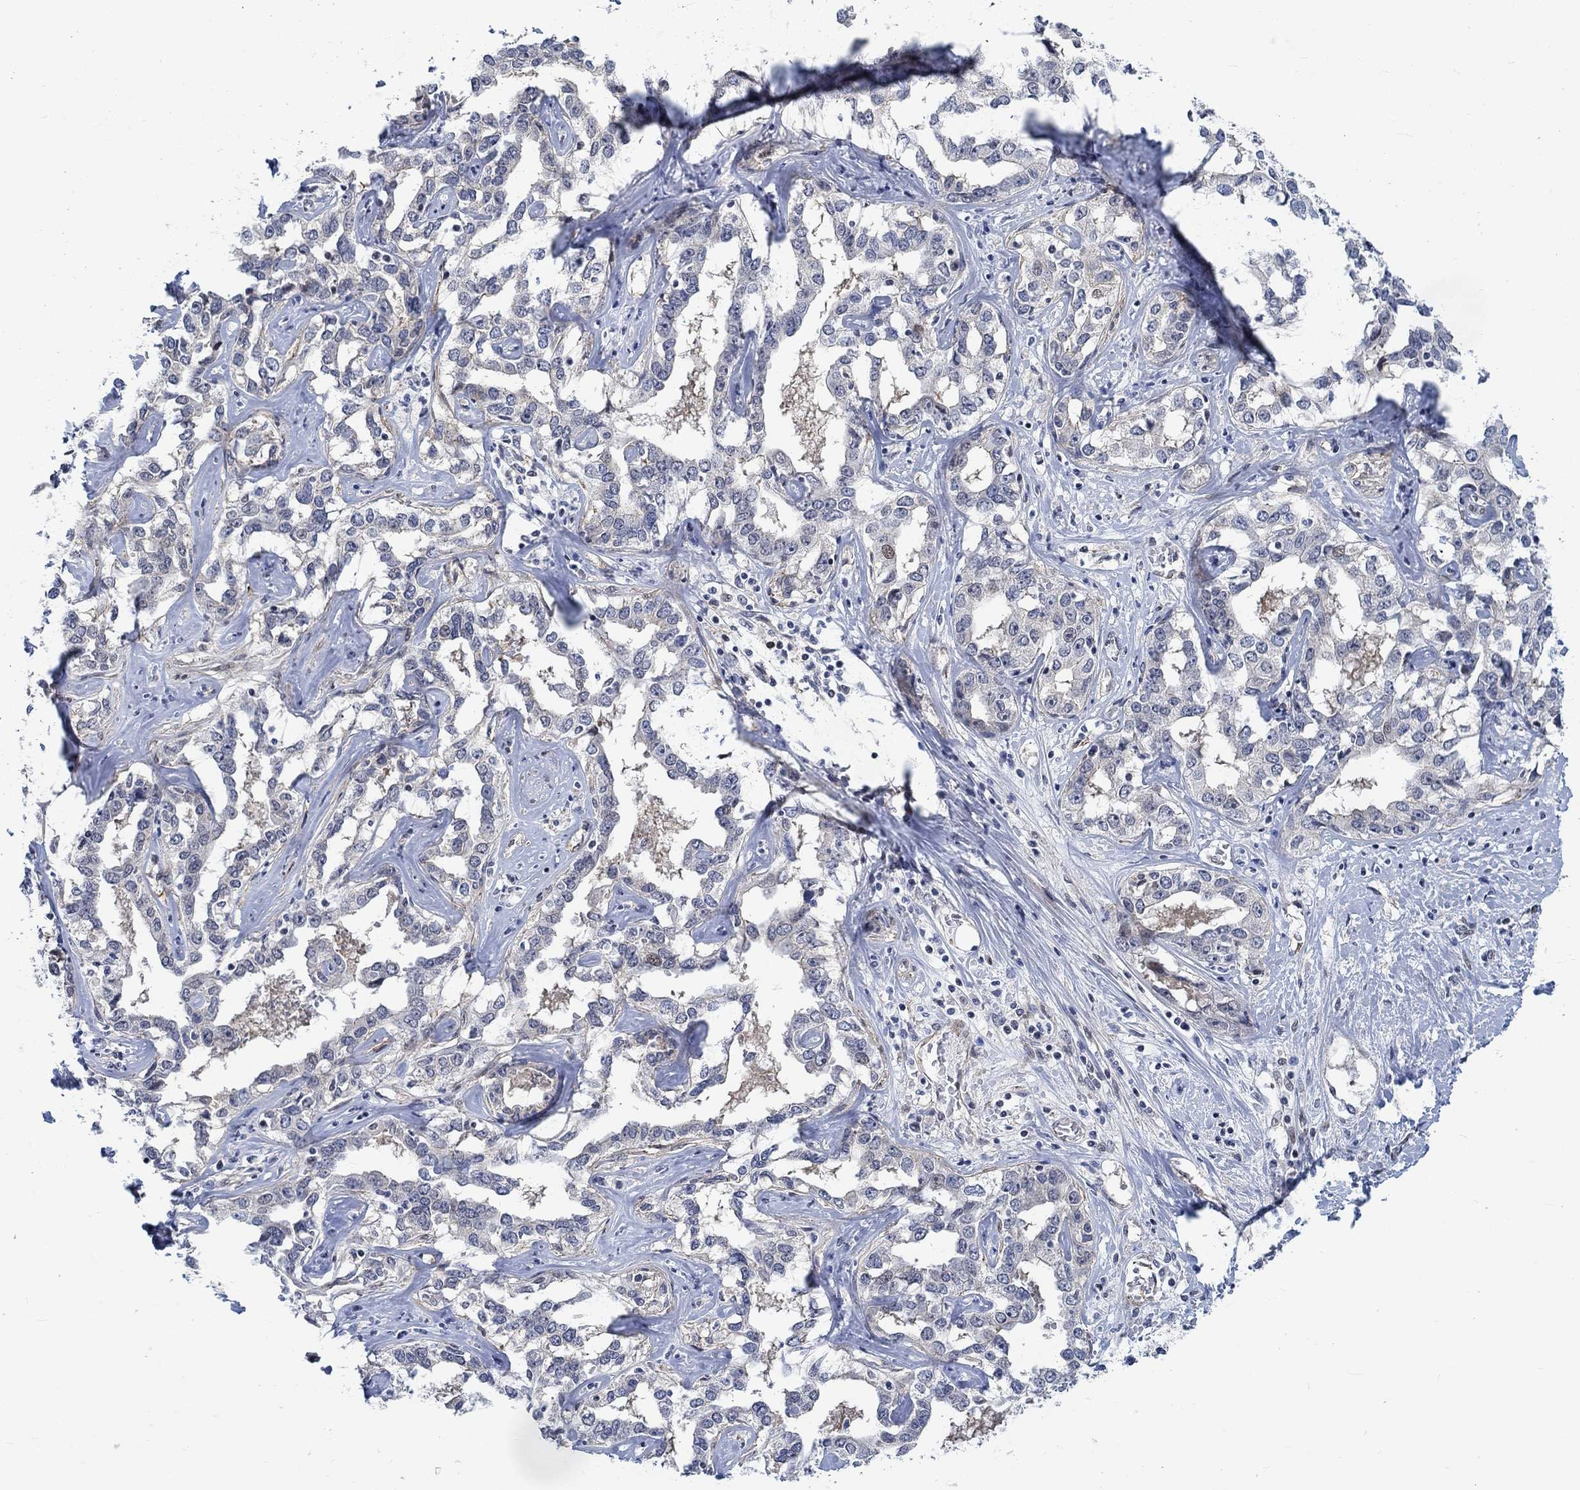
{"staining": {"intensity": "negative", "quantity": "none", "location": "none"}, "tissue": "liver cancer", "cell_type": "Tumor cells", "image_type": "cancer", "snomed": [{"axis": "morphology", "description": "Cholangiocarcinoma"}, {"axis": "topography", "description": "Liver"}], "caption": "DAB immunohistochemical staining of human liver cholangiocarcinoma exhibits no significant expression in tumor cells.", "gene": "KCNH8", "patient": {"sex": "male", "age": 59}}